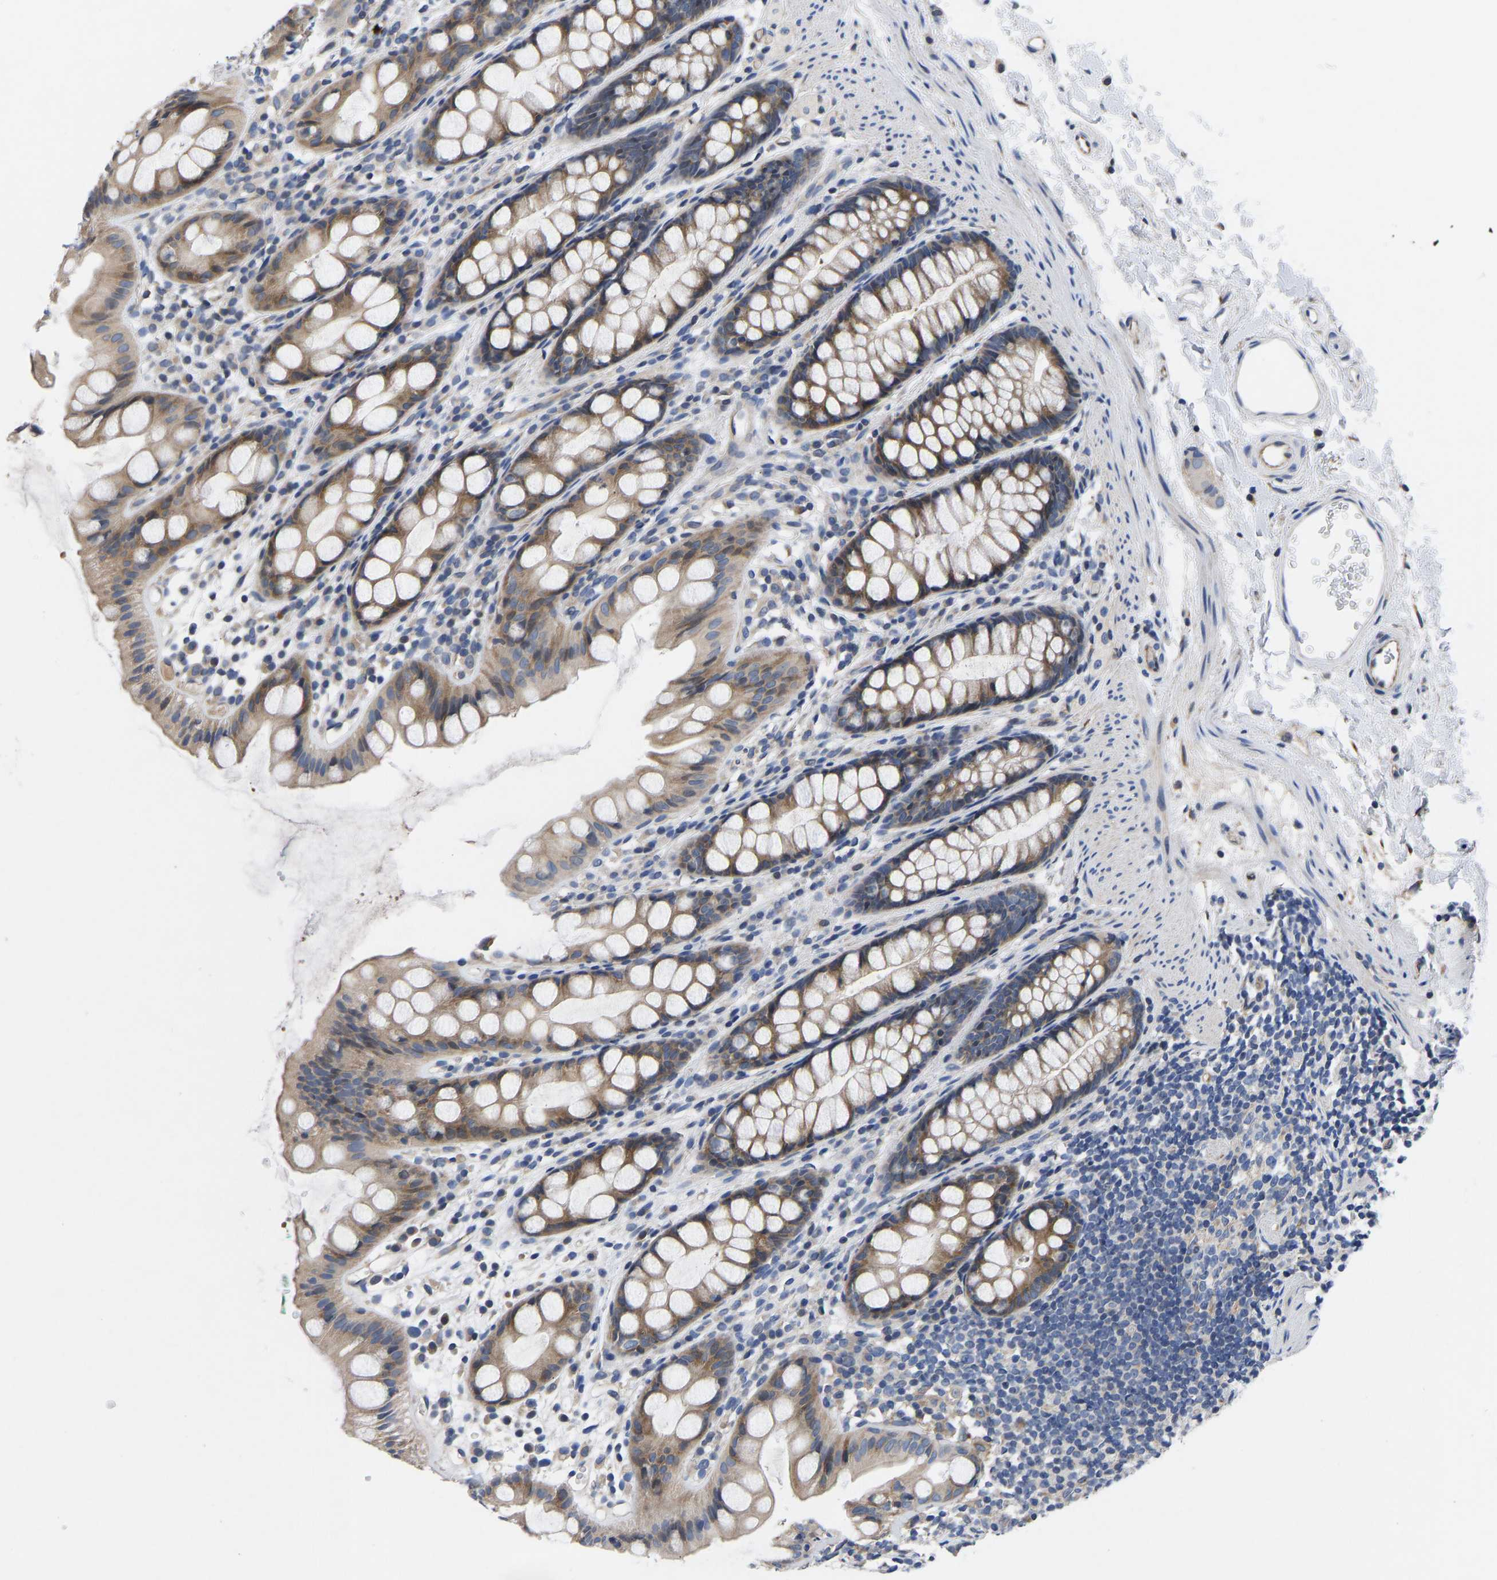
{"staining": {"intensity": "weak", "quantity": ">75%", "location": "cytoplasmic/membranous"}, "tissue": "rectum", "cell_type": "Glandular cells", "image_type": "normal", "snomed": [{"axis": "morphology", "description": "Normal tissue, NOS"}, {"axis": "topography", "description": "Rectum"}], "caption": "An immunohistochemistry (IHC) micrograph of unremarkable tissue is shown. Protein staining in brown labels weak cytoplasmic/membranous positivity in rectum within glandular cells. Using DAB (3,3'-diaminobenzidine) (brown) and hematoxylin (blue) stains, captured at high magnification using brightfield microscopy.", "gene": "FRRS1", "patient": {"sex": "female", "age": 65}}